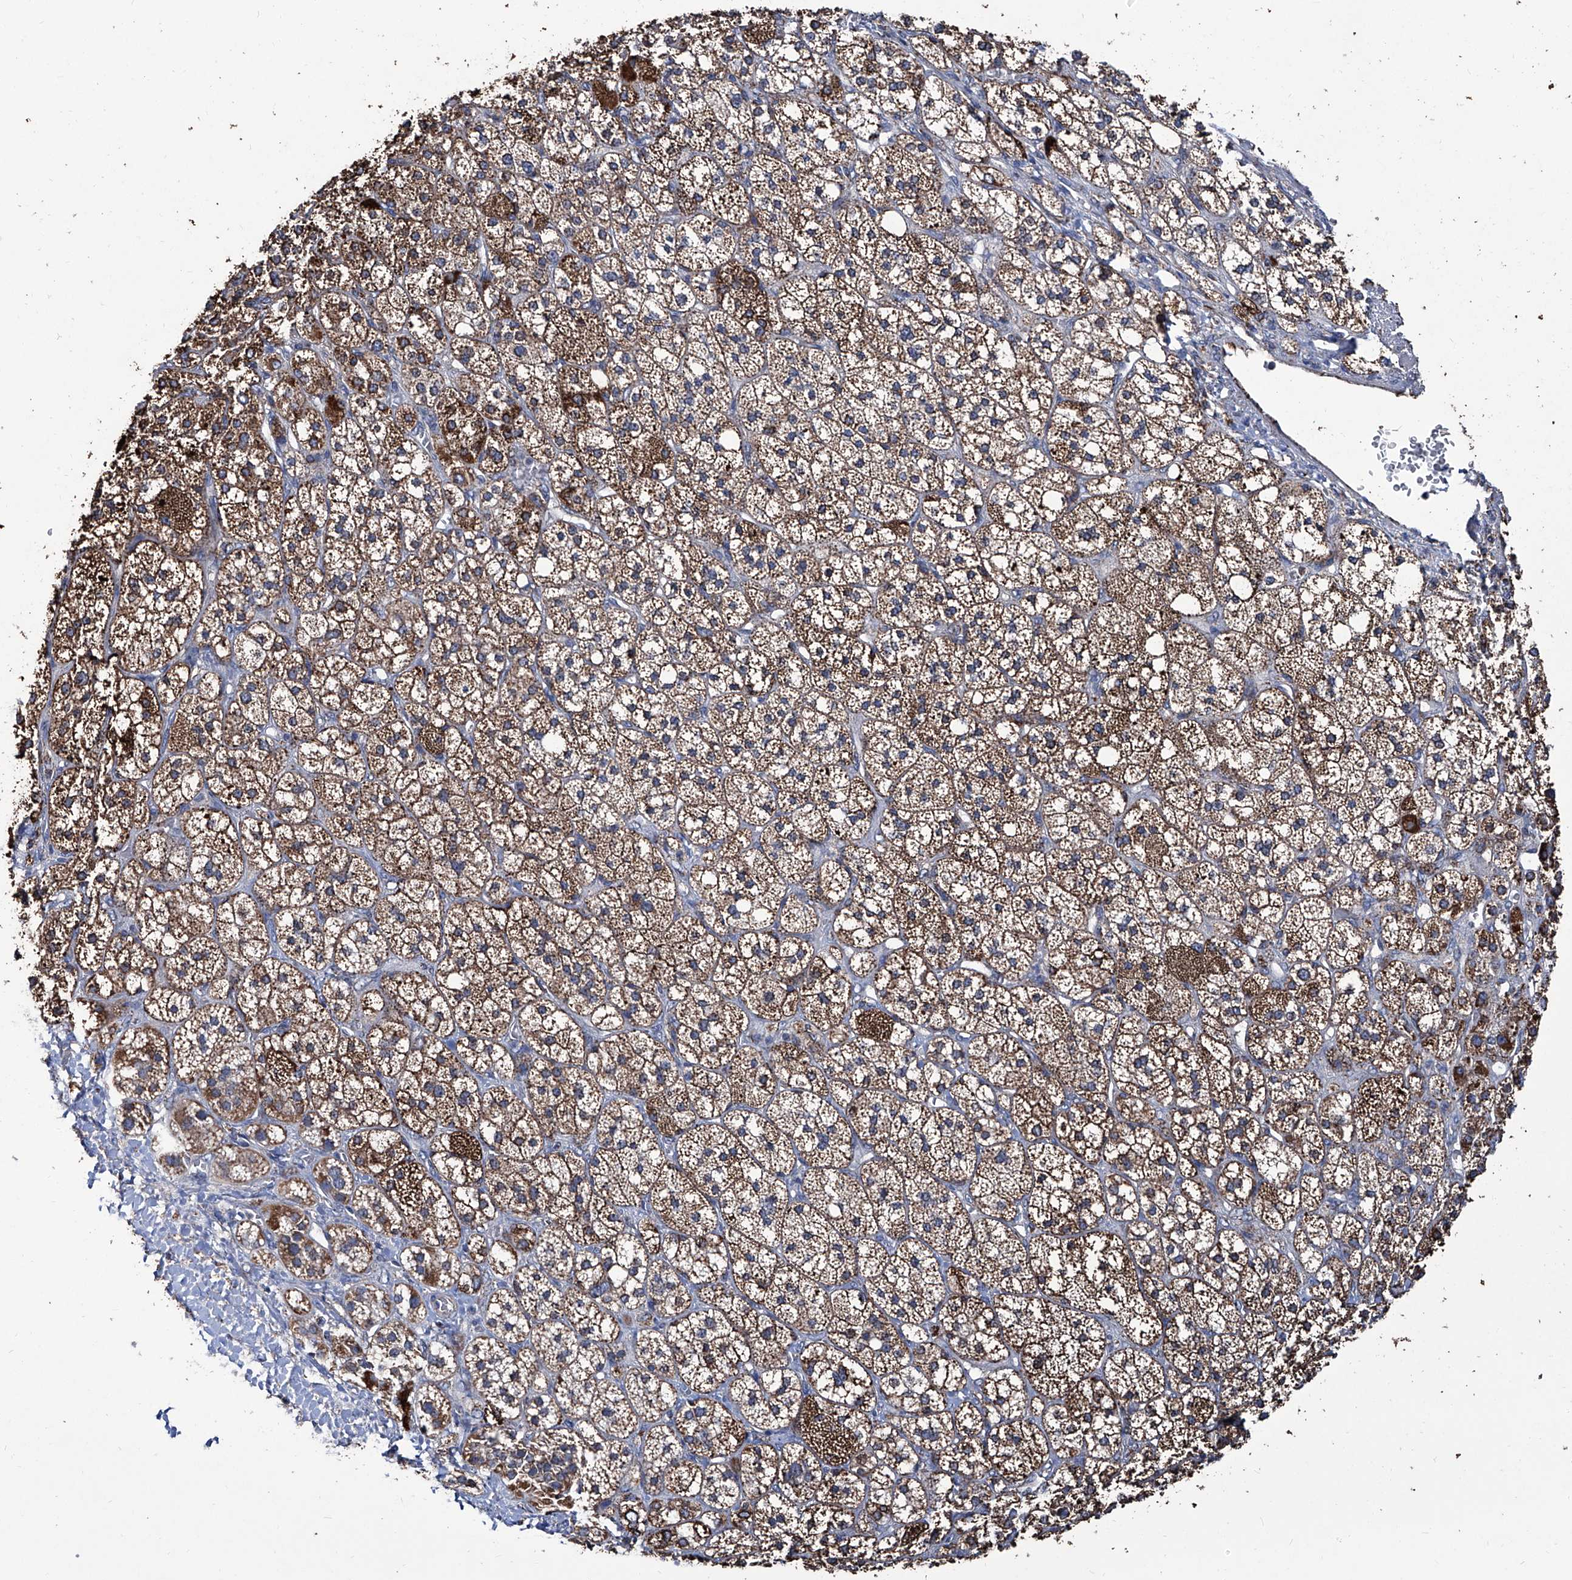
{"staining": {"intensity": "strong", "quantity": ">75%", "location": "cytoplasmic/membranous"}, "tissue": "adrenal gland", "cell_type": "Glandular cells", "image_type": "normal", "snomed": [{"axis": "morphology", "description": "Normal tissue, NOS"}, {"axis": "topography", "description": "Adrenal gland"}], "caption": "The histopathology image displays immunohistochemical staining of benign adrenal gland. There is strong cytoplasmic/membranous positivity is seen in approximately >75% of glandular cells.", "gene": "NHS", "patient": {"sex": "male", "age": 61}}